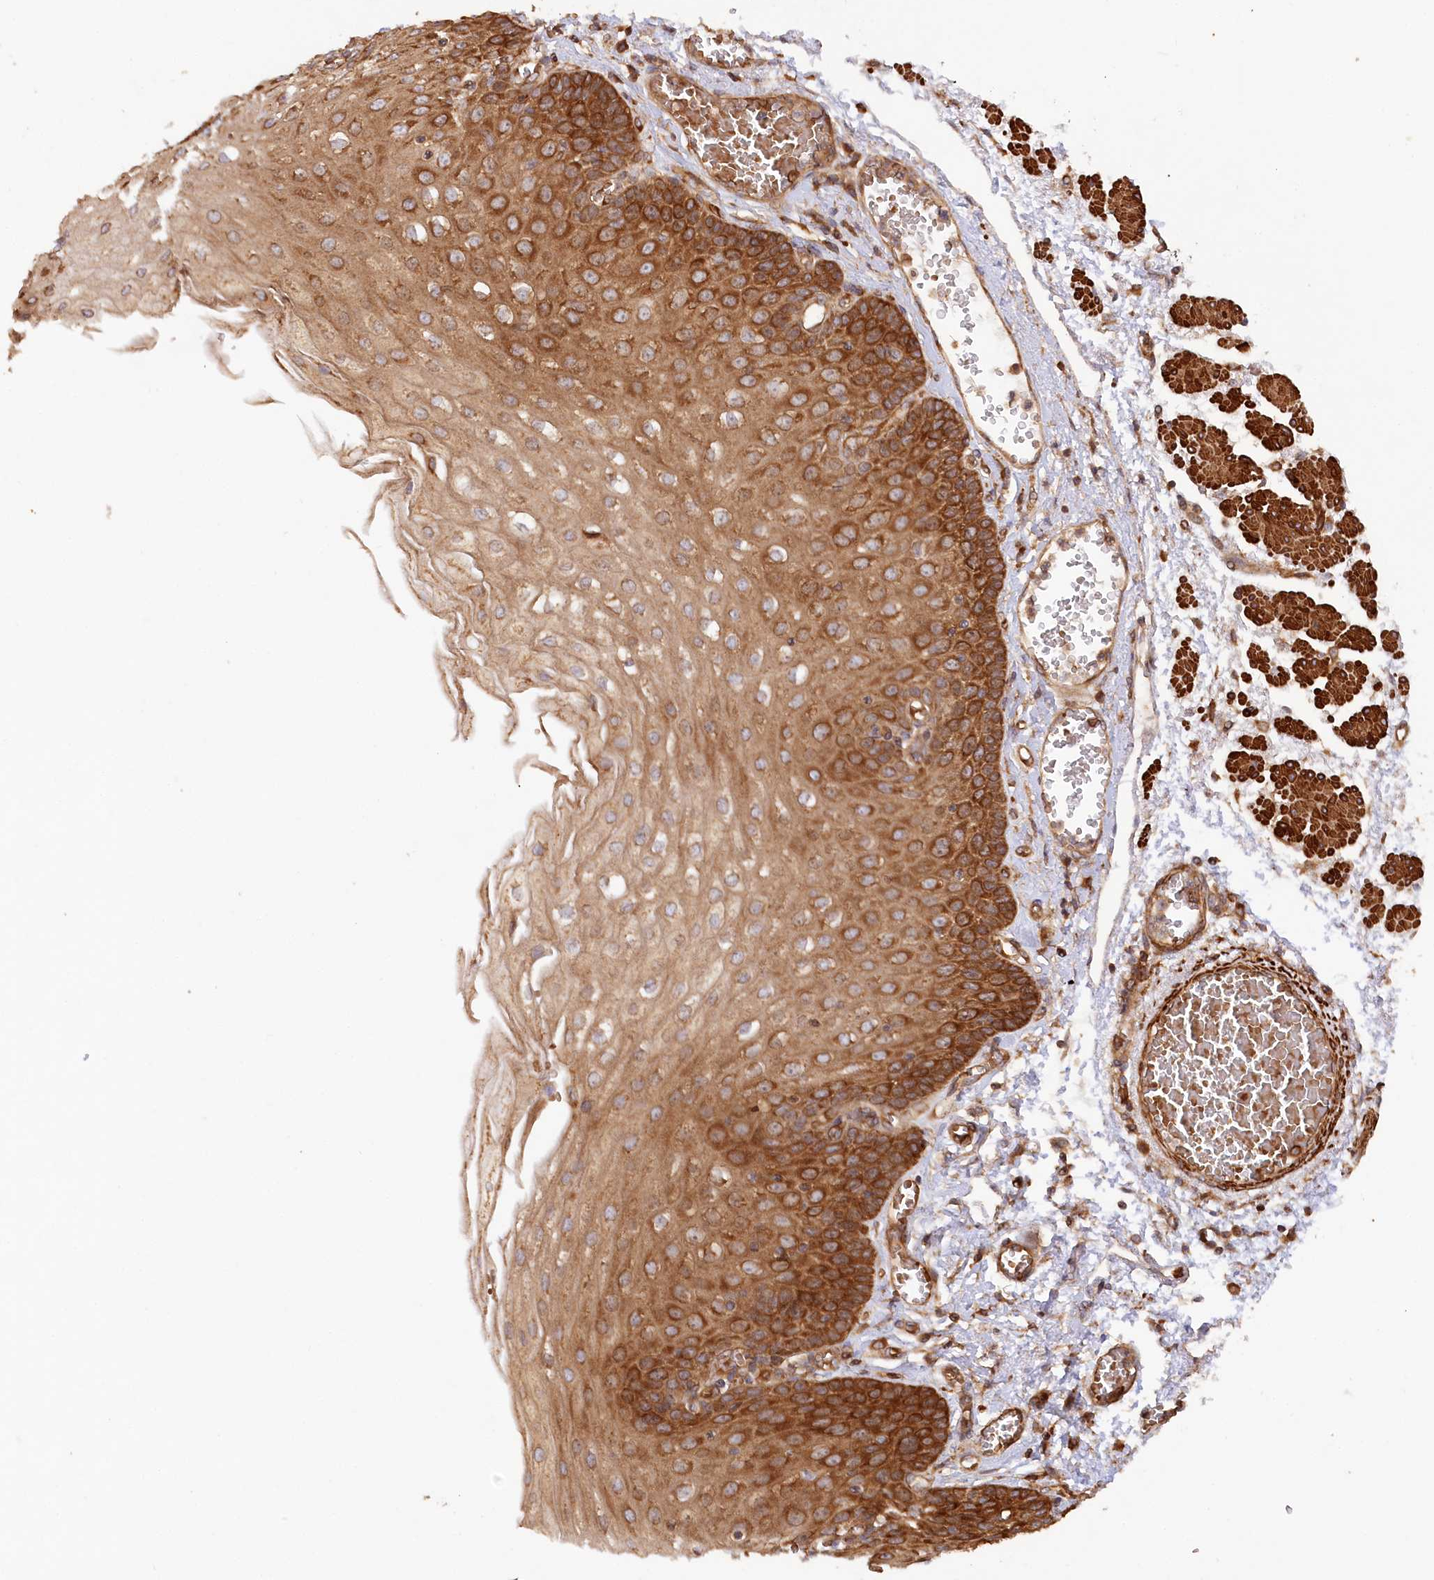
{"staining": {"intensity": "strong", "quantity": ">75%", "location": "cytoplasmic/membranous"}, "tissue": "esophagus", "cell_type": "Squamous epithelial cells", "image_type": "normal", "snomed": [{"axis": "morphology", "description": "Normal tissue, NOS"}, {"axis": "topography", "description": "Esophagus"}], "caption": "Human esophagus stained for a protein (brown) exhibits strong cytoplasmic/membranous positive expression in approximately >75% of squamous epithelial cells.", "gene": "PAIP2", "patient": {"sex": "male", "age": 81}}